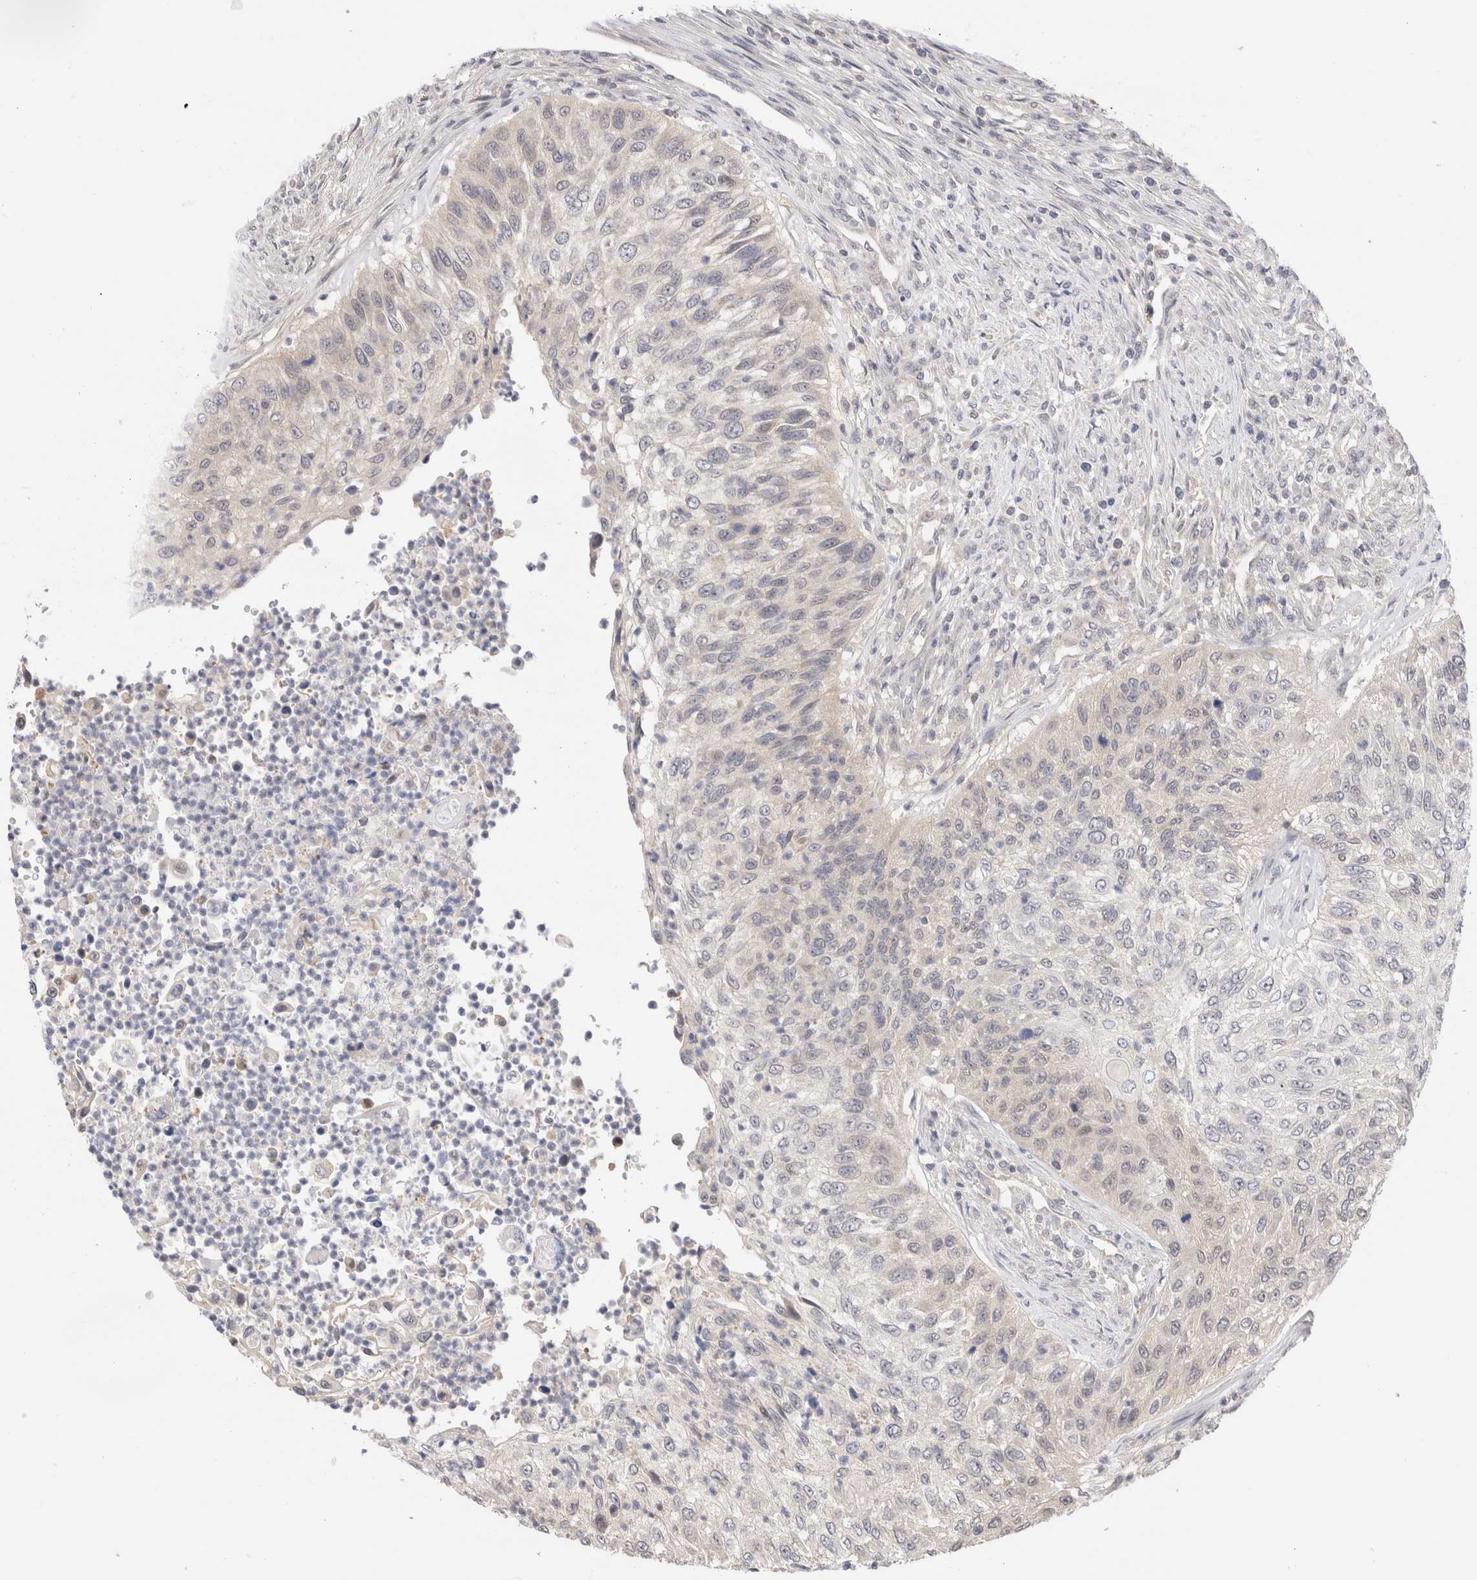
{"staining": {"intensity": "negative", "quantity": "none", "location": "none"}, "tissue": "urothelial cancer", "cell_type": "Tumor cells", "image_type": "cancer", "snomed": [{"axis": "morphology", "description": "Urothelial carcinoma, High grade"}, {"axis": "topography", "description": "Urinary bladder"}], "caption": "IHC micrograph of high-grade urothelial carcinoma stained for a protein (brown), which shows no expression in tumor cells. The staining was performed using DAB (3,3'-diaminobenzidine) to visualize the protein expression in brown, while the nuclei were stained in blue with hematoxylin (Magnification: 20x).", "gene": "C17orf97", "patient": {"sex": "female", "age": 60}}